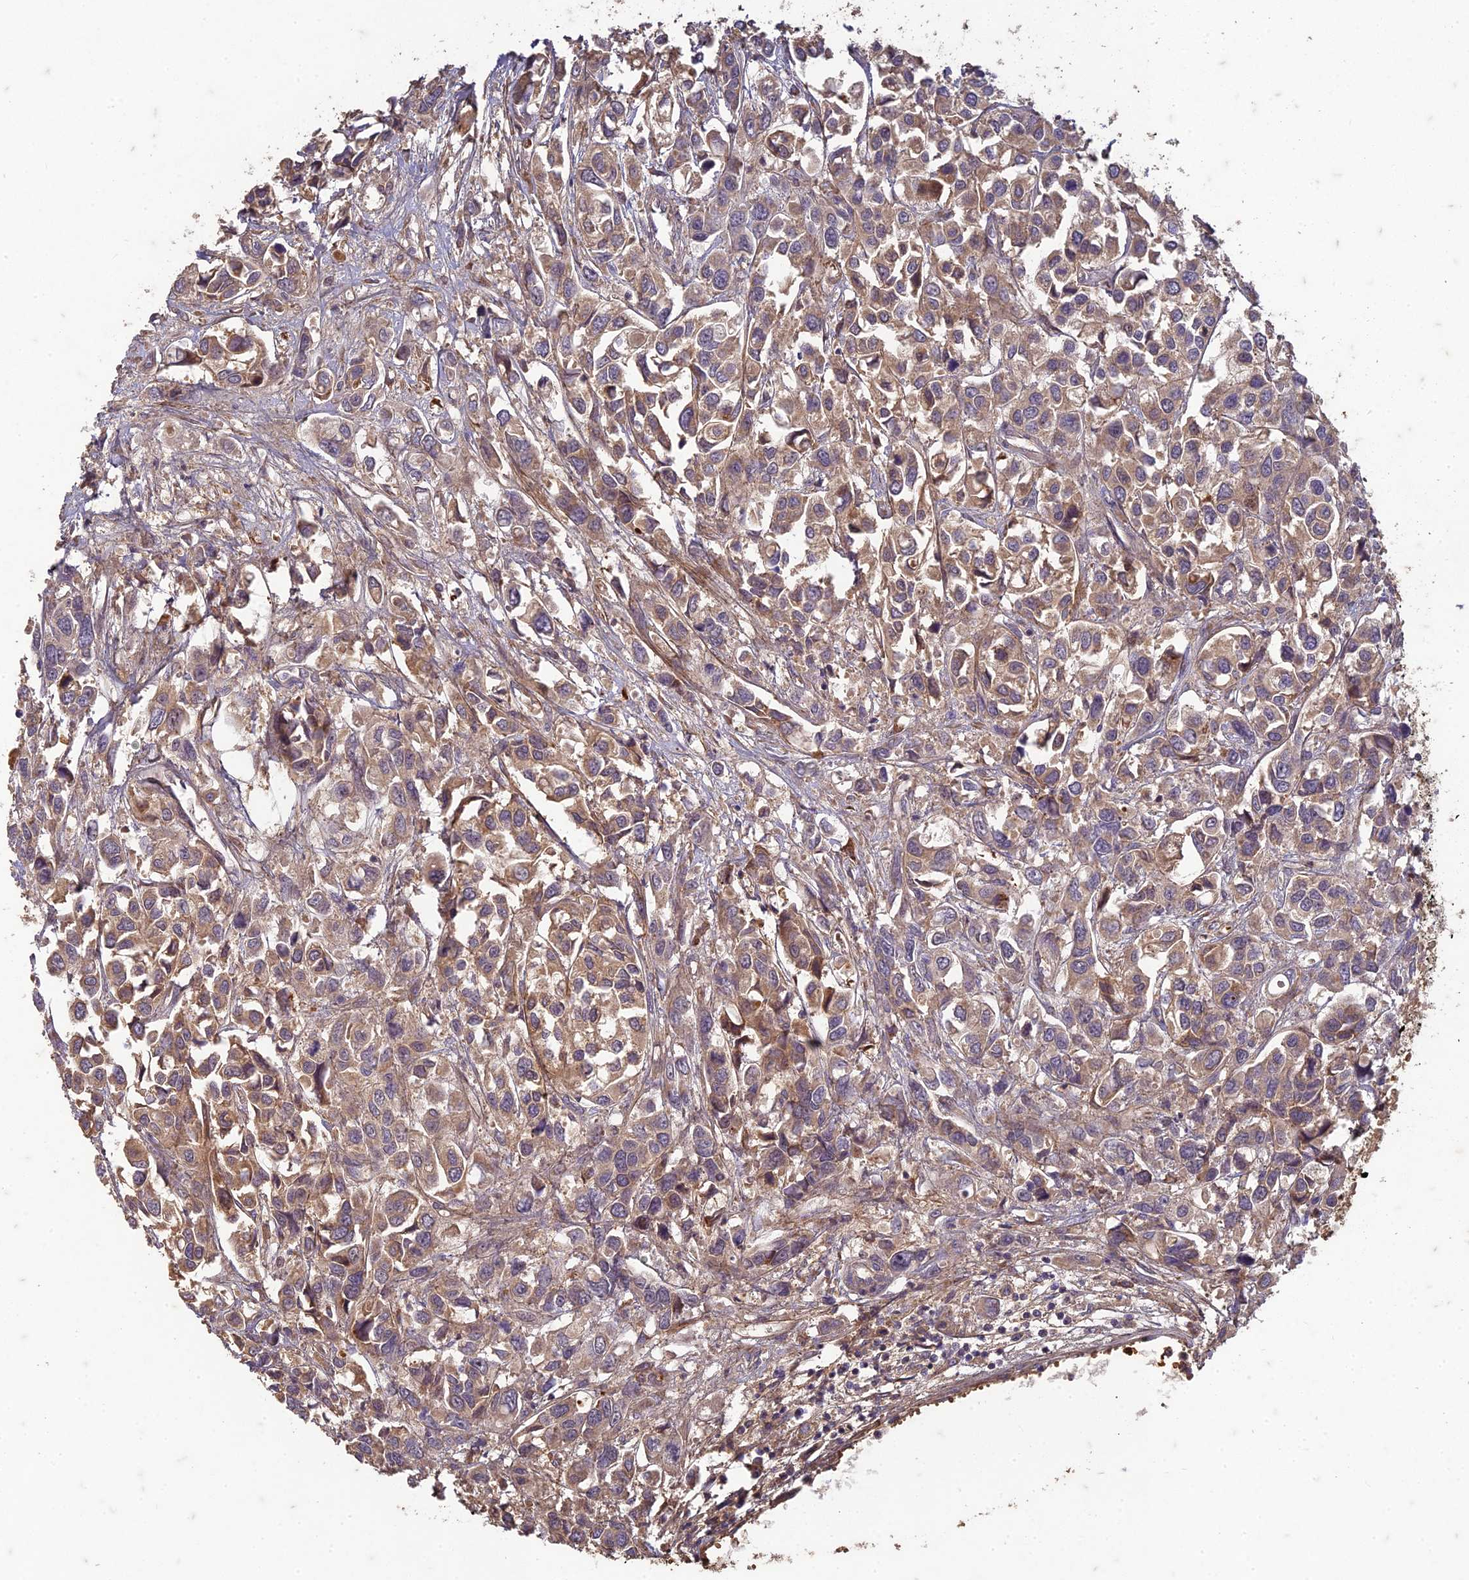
{"staining": {"intensity": "moderate", "quantity": "25%-75%", "location": "cytoplasmic/membranous"}, "tissue": "urothelial cancer", "cell_type": "Tumor cells", "image_type": "cancer", "snomed": [{"axis": "morphology", "description": "Urothelial carcinoma, High grade"}, {"axis": "topography", "description": "Urinary bladder"}], "caption": "High-magnification brightfield microscopy of urothelial cancer stained with DAB (brown) and counterstained with hematoxylin (blue). tumor cells exhibit moderate cytoplasmic/membranous positivity is present in about25%-75% of cells.", "gene": "TCF25", "patient": {"sex": "male", "age": 67}}